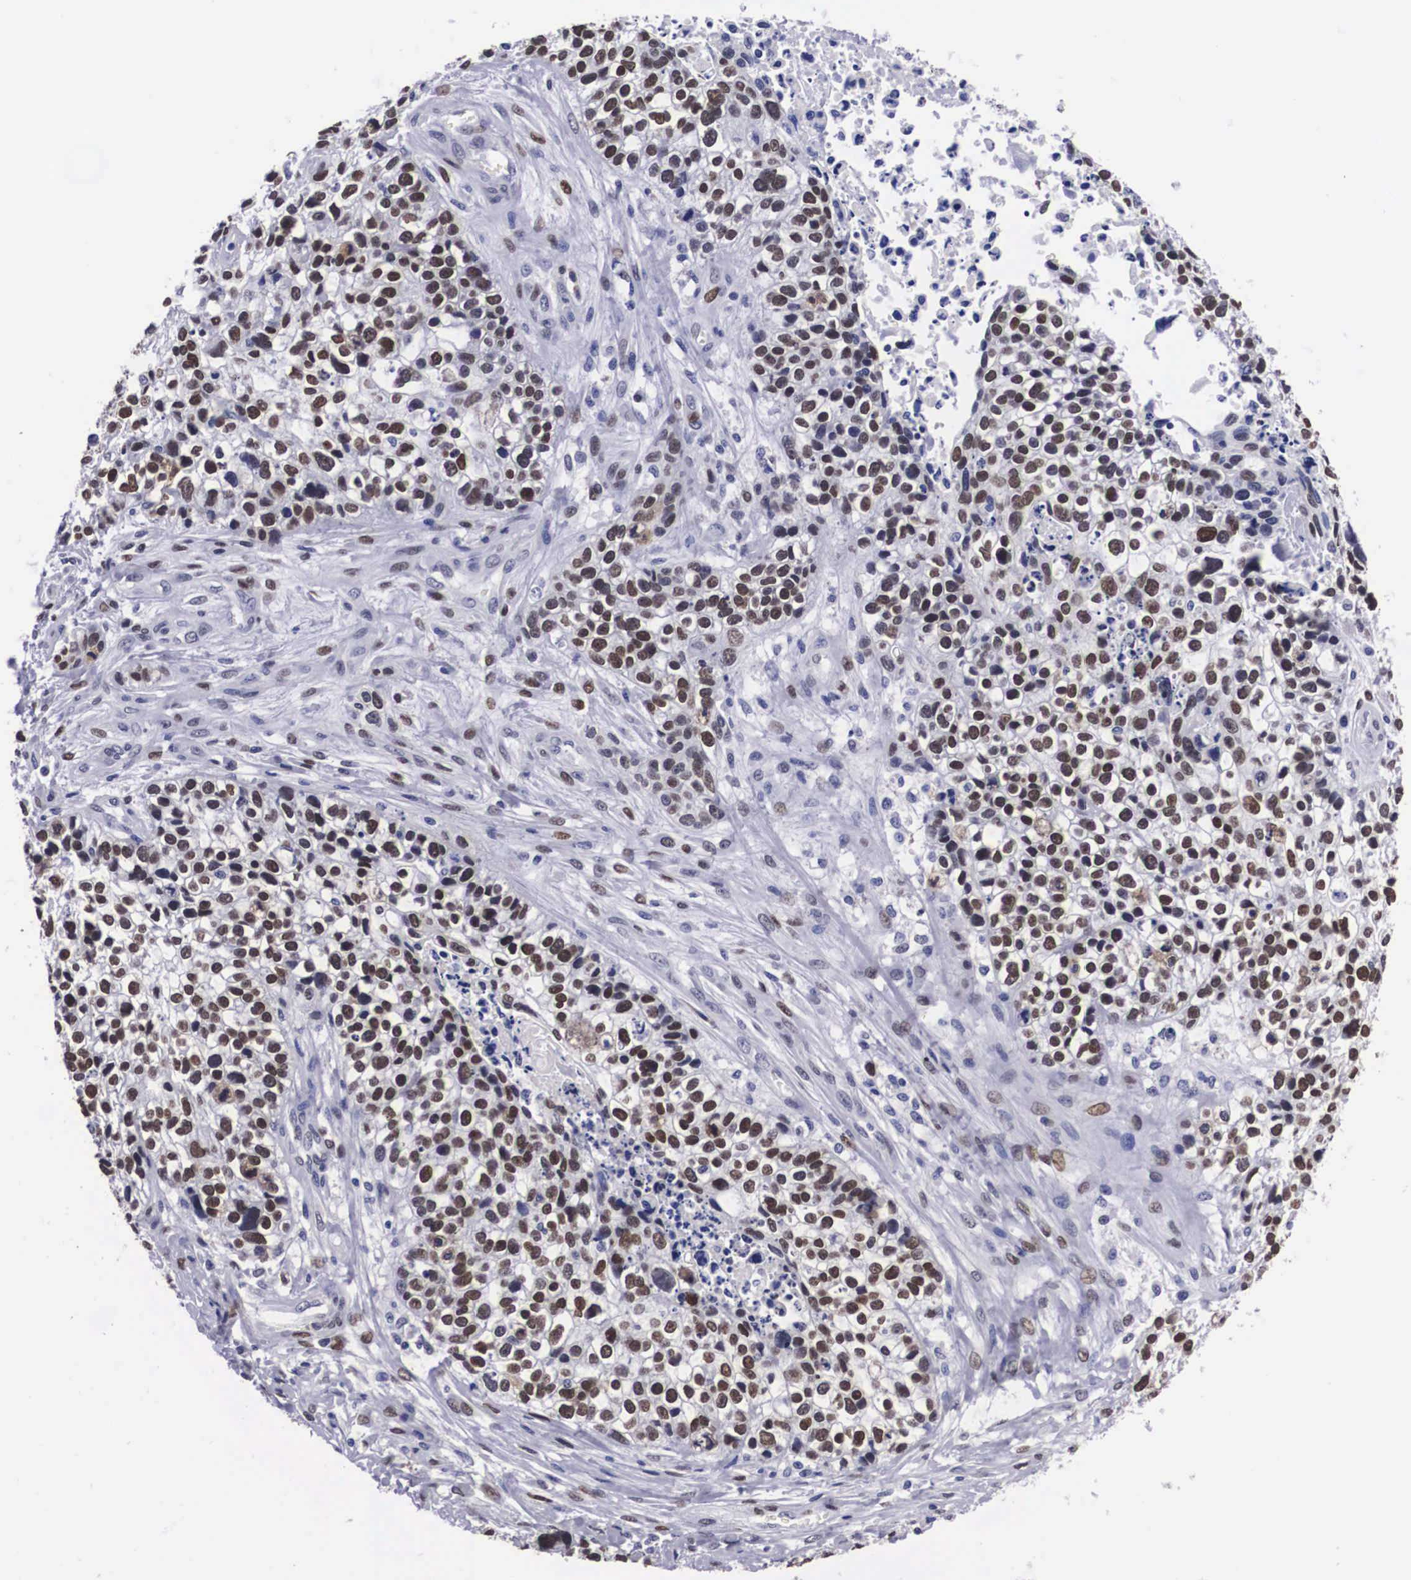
{"staining": {"intensity": "strong", "quantity": ">75%", "location": "nuclear"}, "tissue": "lung cancer", "cell_type": "Tumor cells", "image_type": "cancer", "snomed": [{"axis": "morphology", "description": "Squamous cell carcinoma, NOS"}, {"axis": "topography", "description": "Lymph node"}, {"axis": "topography", "description": "Lung"}], "caption": "DAB immunohistochemical staining of lung cancer (squamous cell carcinoma) shows strong nuclear protein expression in about >75% of tumor cells.", "gene": "KHDRBS3", "patient": {"sex": "male", "age": 74}}